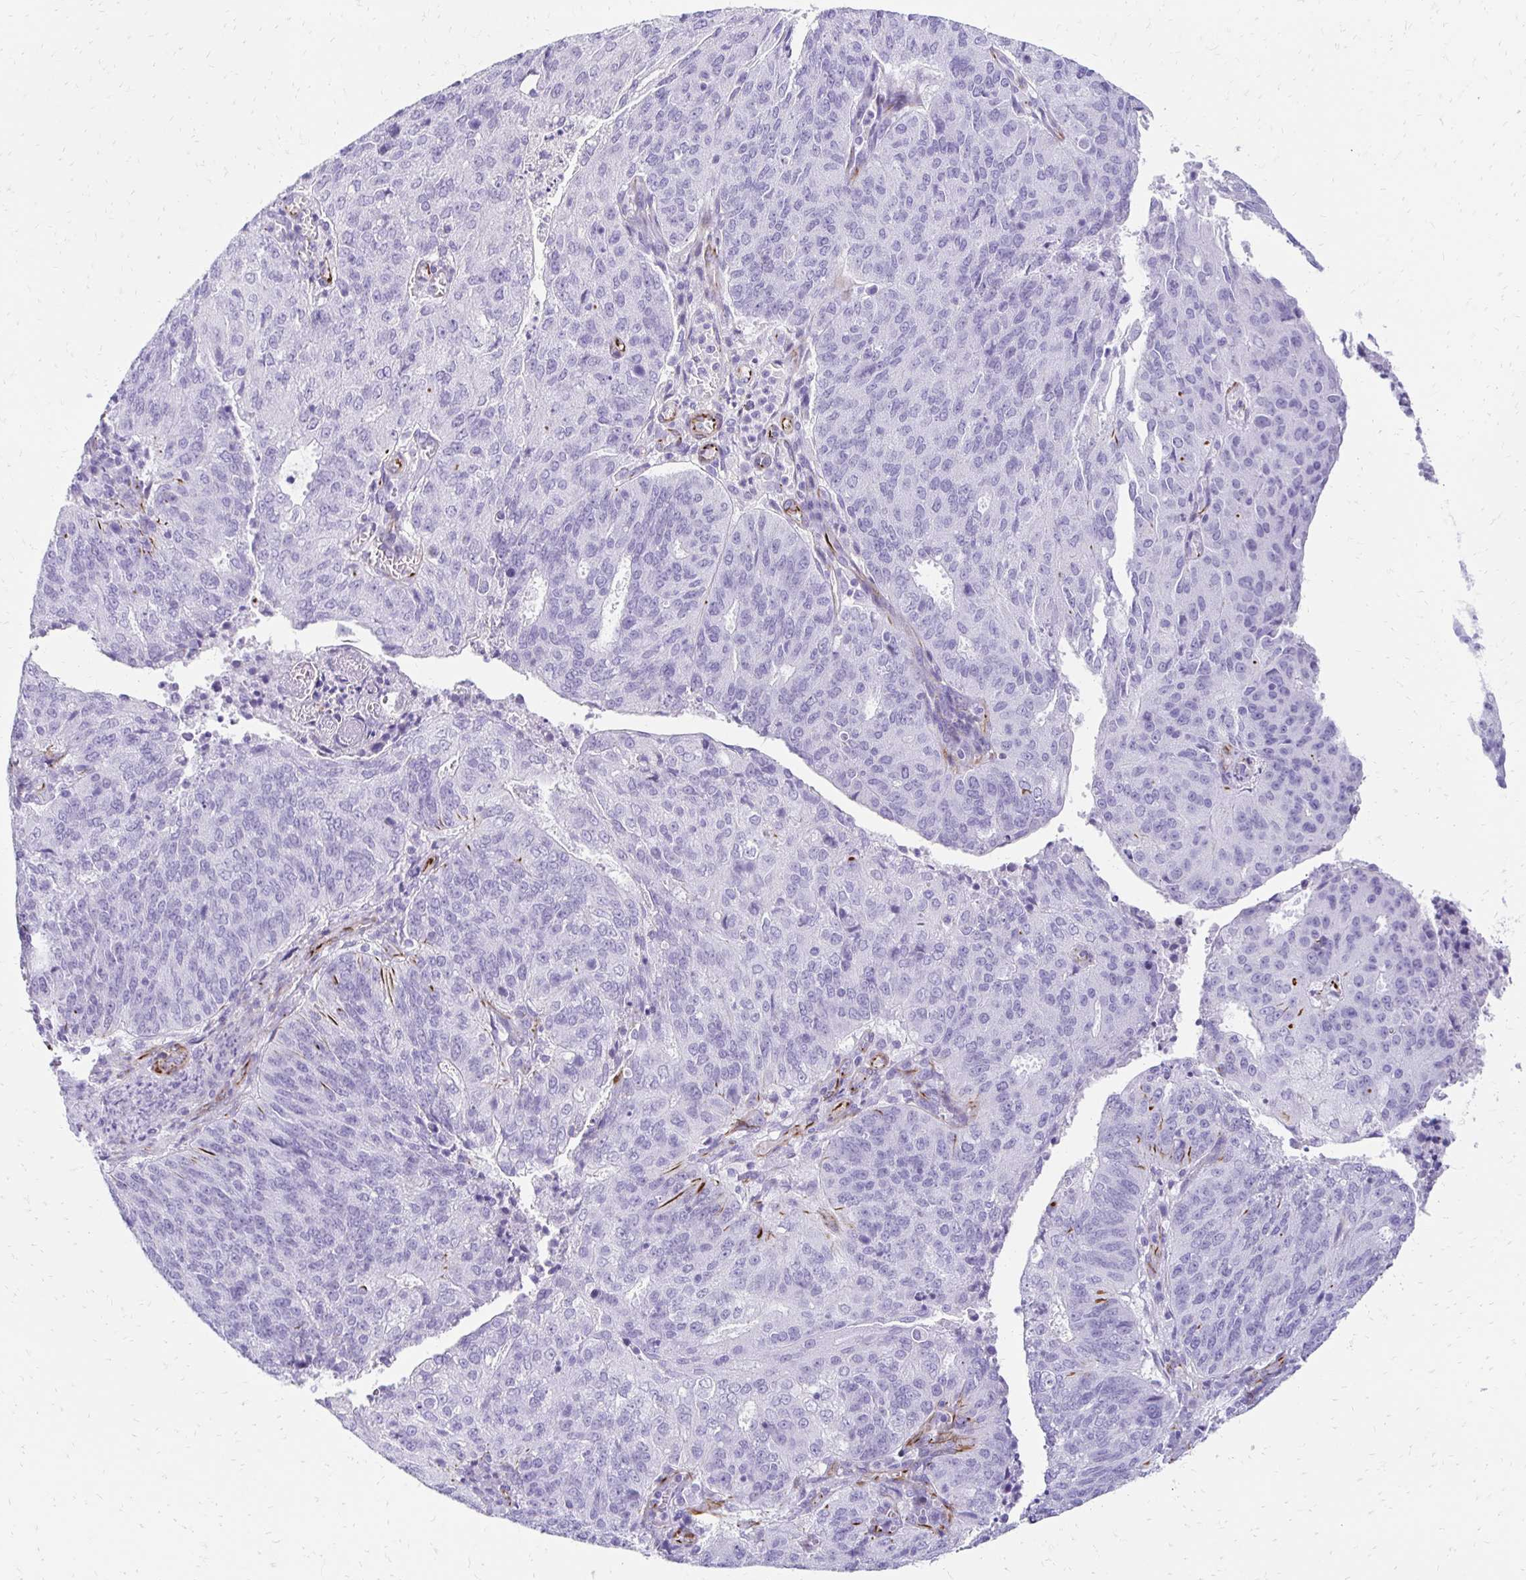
{"staining": {"intensity": "negative", "quantity": "none", "location": "none"}, "tissue": "endometrial cancer", "cell_type": "Tumor cells", "image_type": "cancer", "snomed": [{"axis": "morphology", "description": "Adenocarcinoma, NOS"}, {"axis": "topography", "description": "Endometrium"}], "caption": "This is a histopathology image of immunohistochemistry (IHC) staining of adenocarcinoma (endometrial), which shows no staining in tumor cells.", "gene": "TMEM54", "patient": {"sex": "female", "age": 82}}